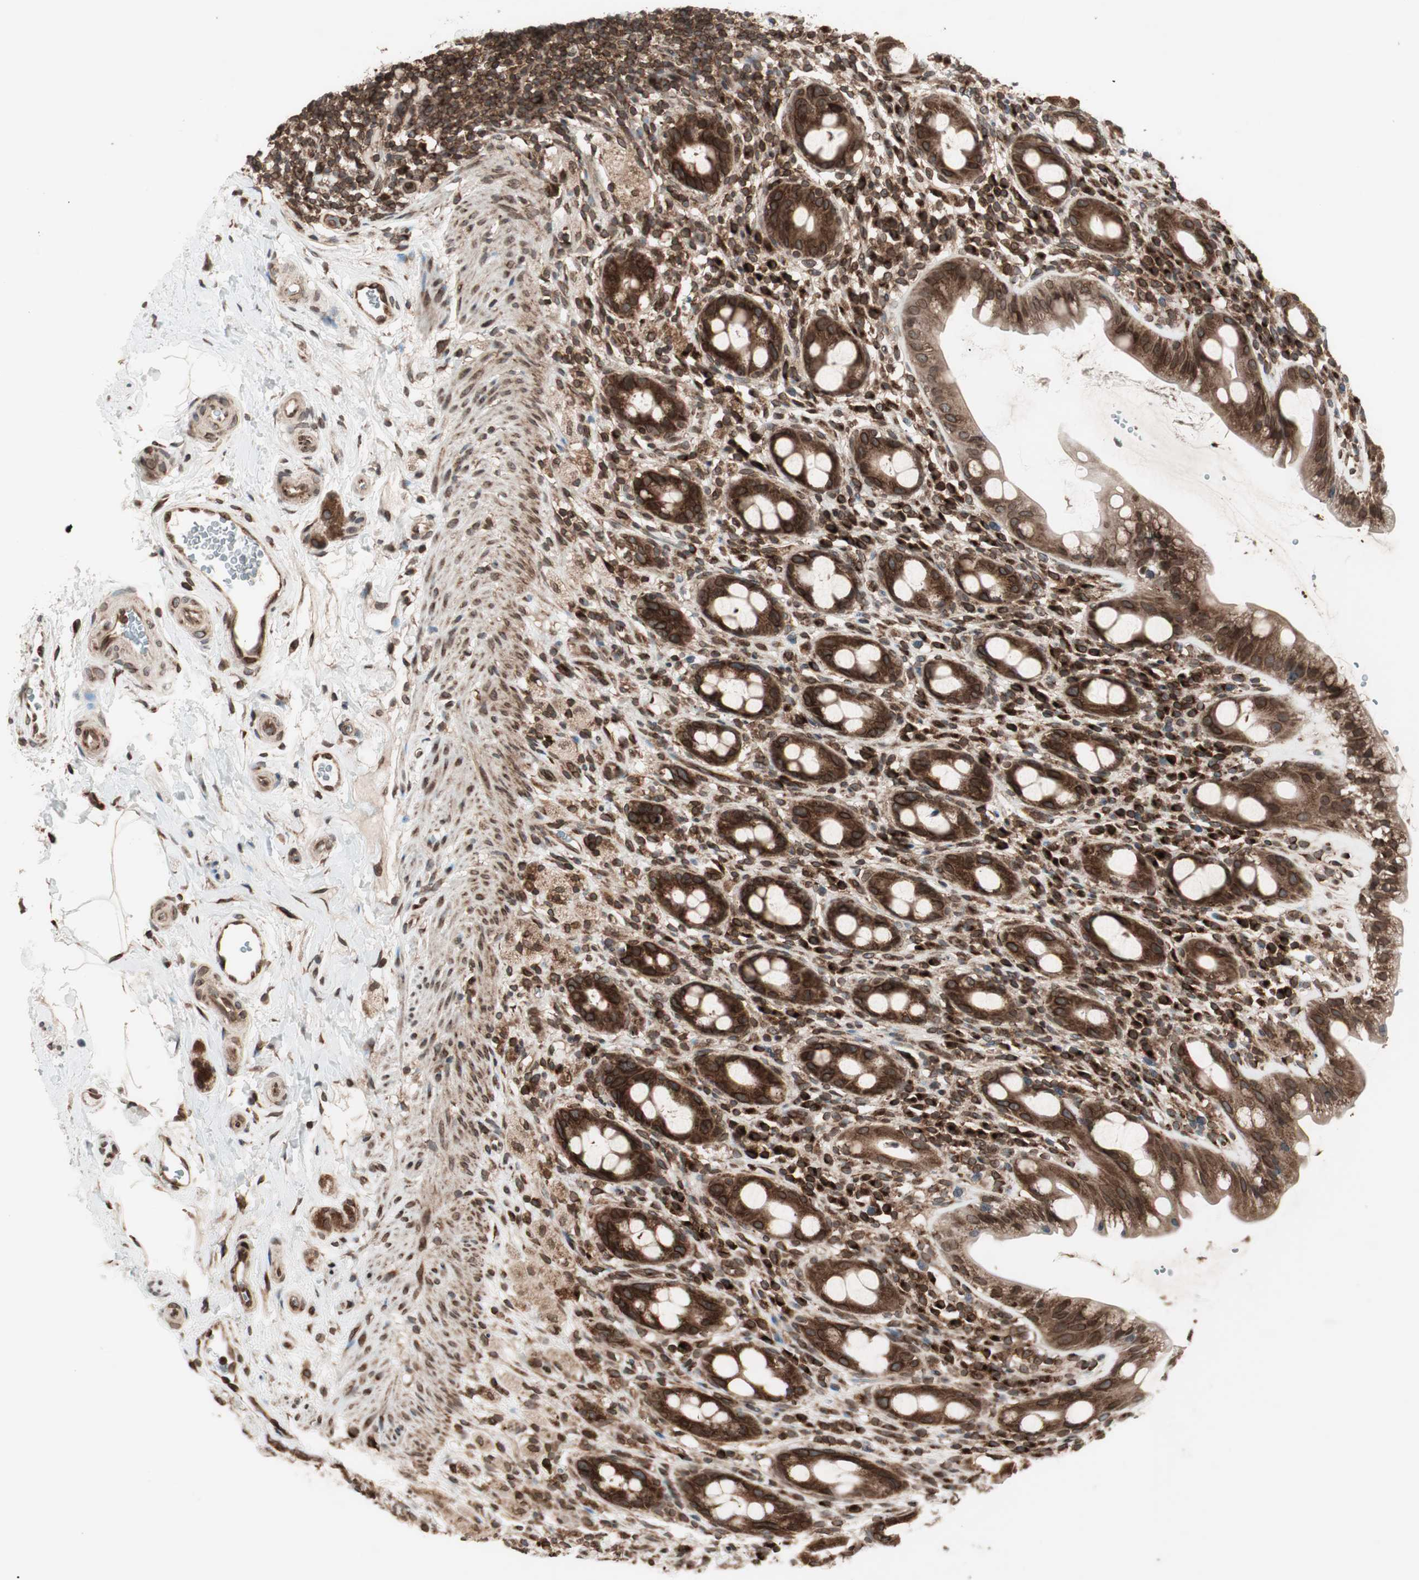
{"staining": {"intensity": "strong", "quantity": ">75%", "location": "cytoplasmic/membranous,nuclear"}, "tissue": "rectum", "cell_type": "Glandular cells", "image_type": "normal", "snomed": [{"axis": "morphology", "description": "Normal tissue, NOS"}, {"axis": "topography", "description": "Rectum"}], "caption": "Benign rectum reveals strong cytoplasmic/membranous,nuclear positivity in about >75% of glandular cells, visualized by immunohistochemistry.", "gene": "NUP62", "patient": {"sex": "male", "age": 44}}